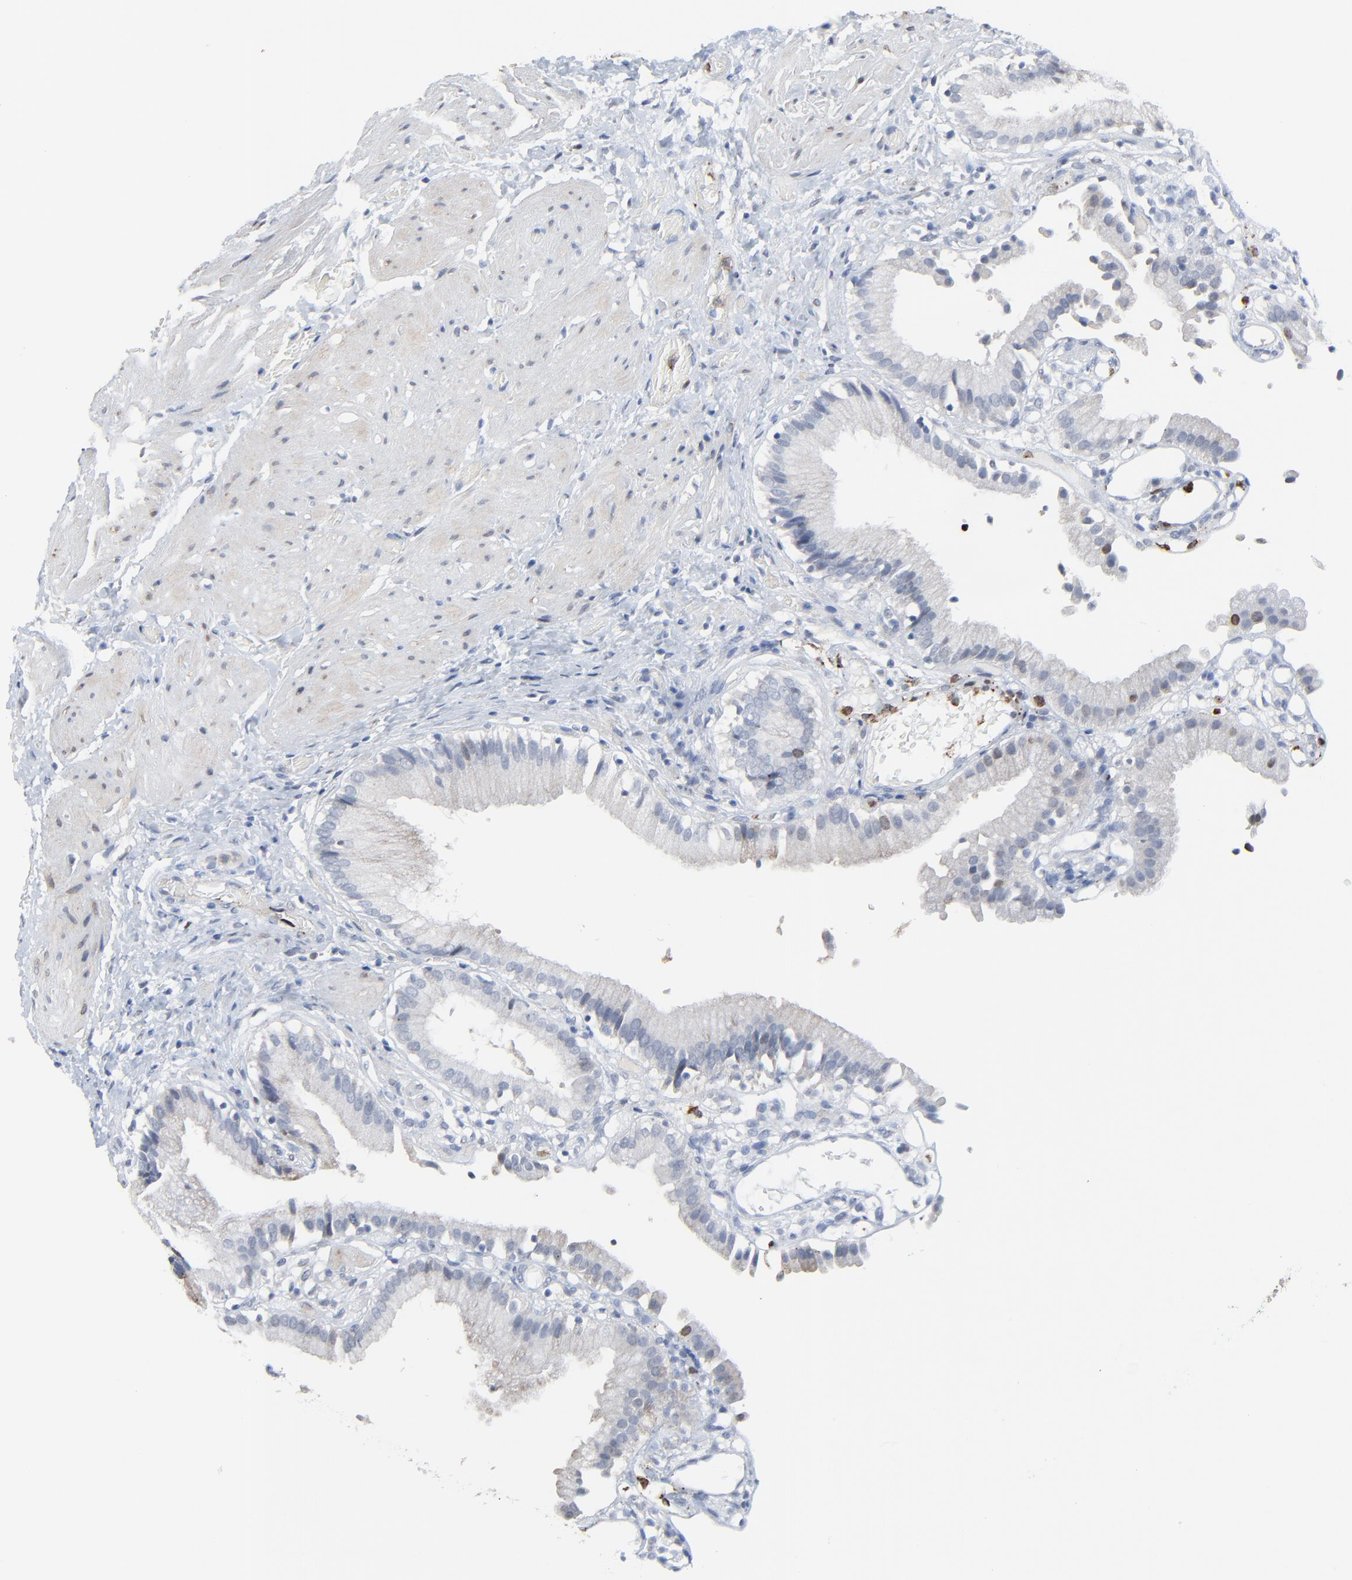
{"staining": {"intensity": "negative", "quantity": "none", "location": "none"}, "tissue": "gallbladder", "cell_type": "Glandular cells", "image_type": "normal", "snomed": [{"axis": "morphology", "description": "Normal tissue, NOS"}, {"axis": "topography", "description": "Gallbladder"}], "caption": "Immunohistochemical staining of normal human gallbladder reveals no significant expression in glandular cells. Brightfield microscopy of immunohistochemistry stained with DAB (3,3'-diaminobenzidine) (brown) and hematoxylin (blue), captured at high magnification.", "gene": "BIRC3", "patient": {"sex": "male", "age": 65}}